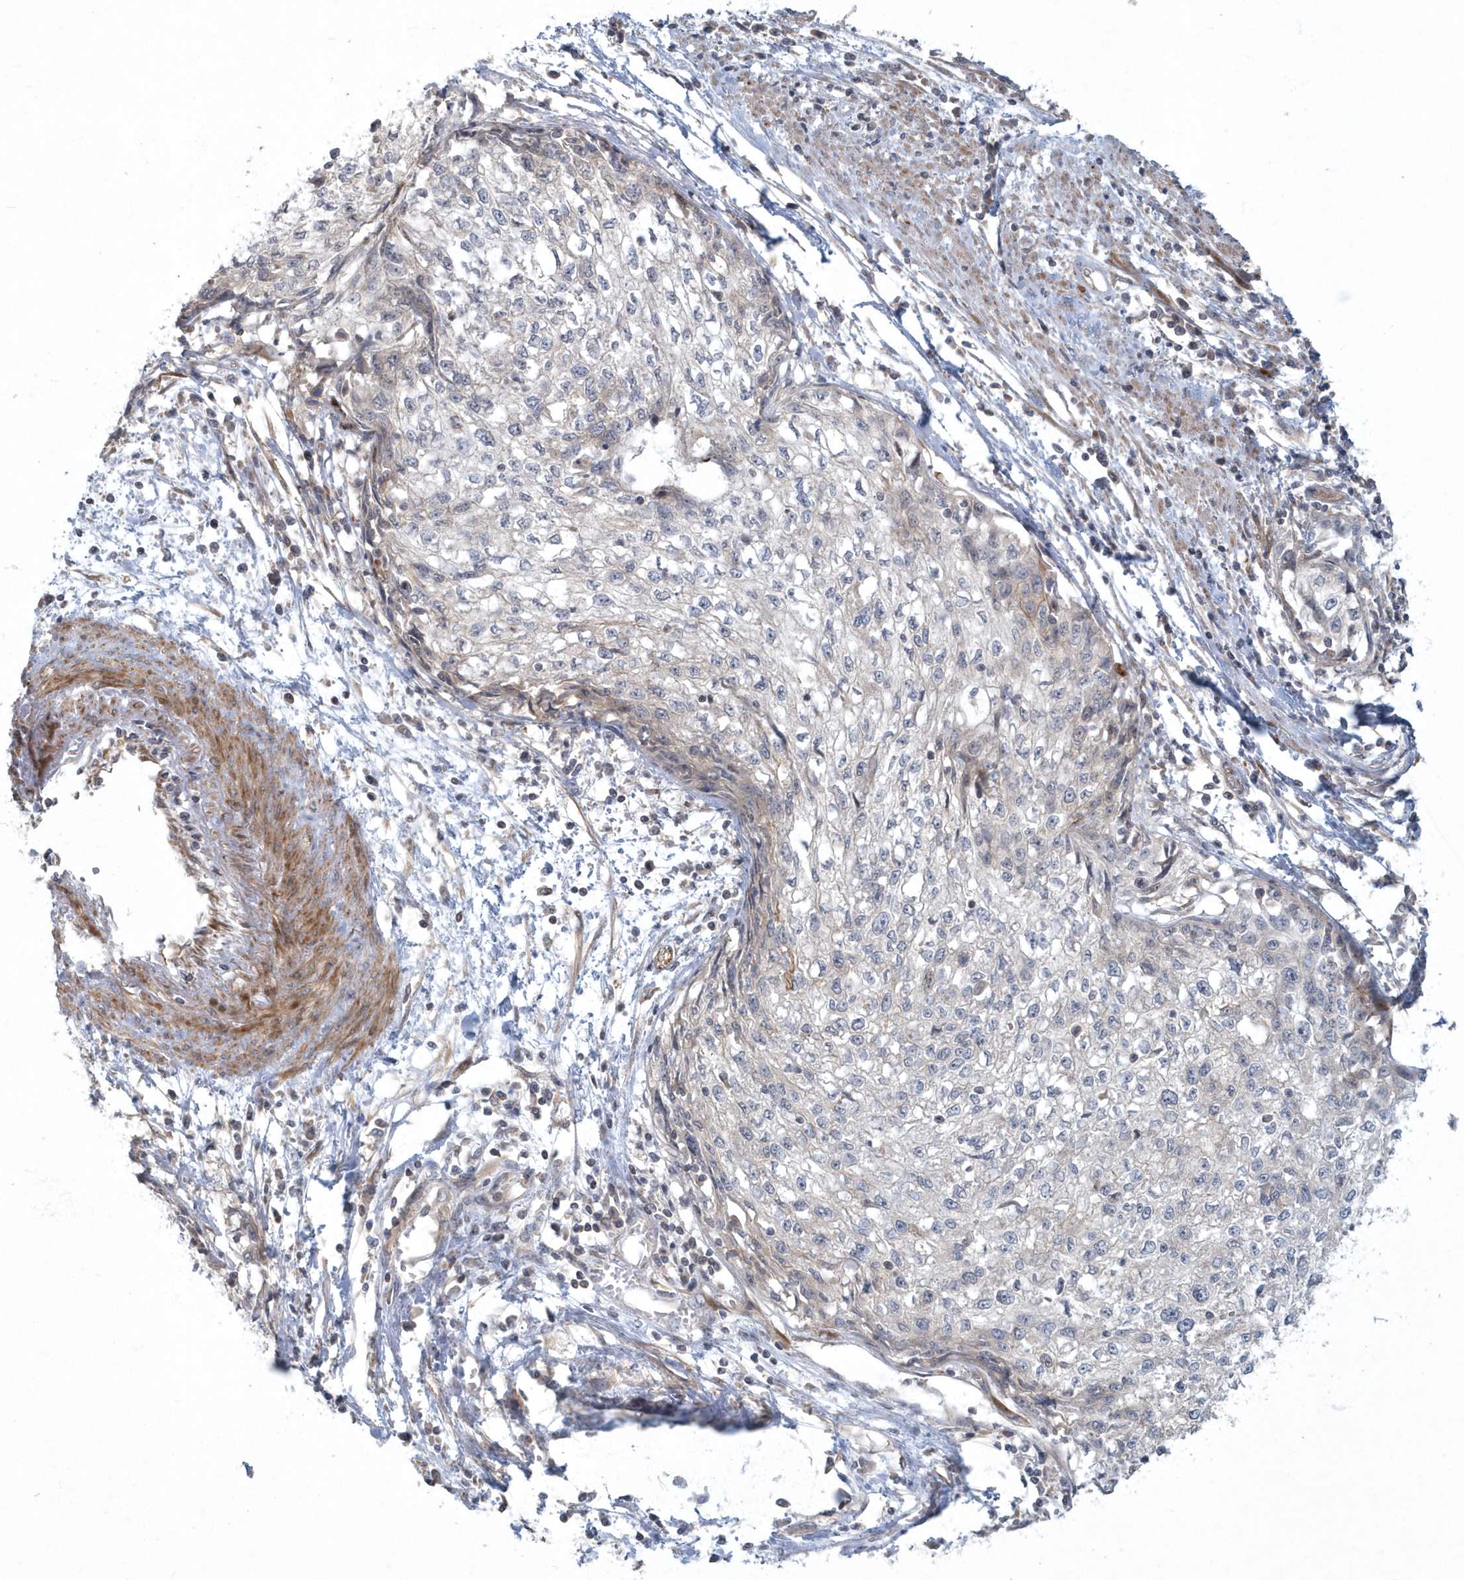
{"staining": {"intensity": "negative", "quantity": "none", "location": "none"}, "tissue": "cervical cancer", "cell_type": "Tumor cells", "image_type": "cancer", "snomed": [{"axis": "morphology", "description": "Squamous cell carcinoma, NOS"}, {"axis": "topography", "description": "Cervix"}], "caption": "IHC micrograph of neoplastic tissue: human cervical cancer stained with DAB (3,3'-diaminobenzidine) demonstrates no significant protein positivity in tumor cells.", "gene": "ARHGEF38", "patient": {"sex": "female", "age": 57}}